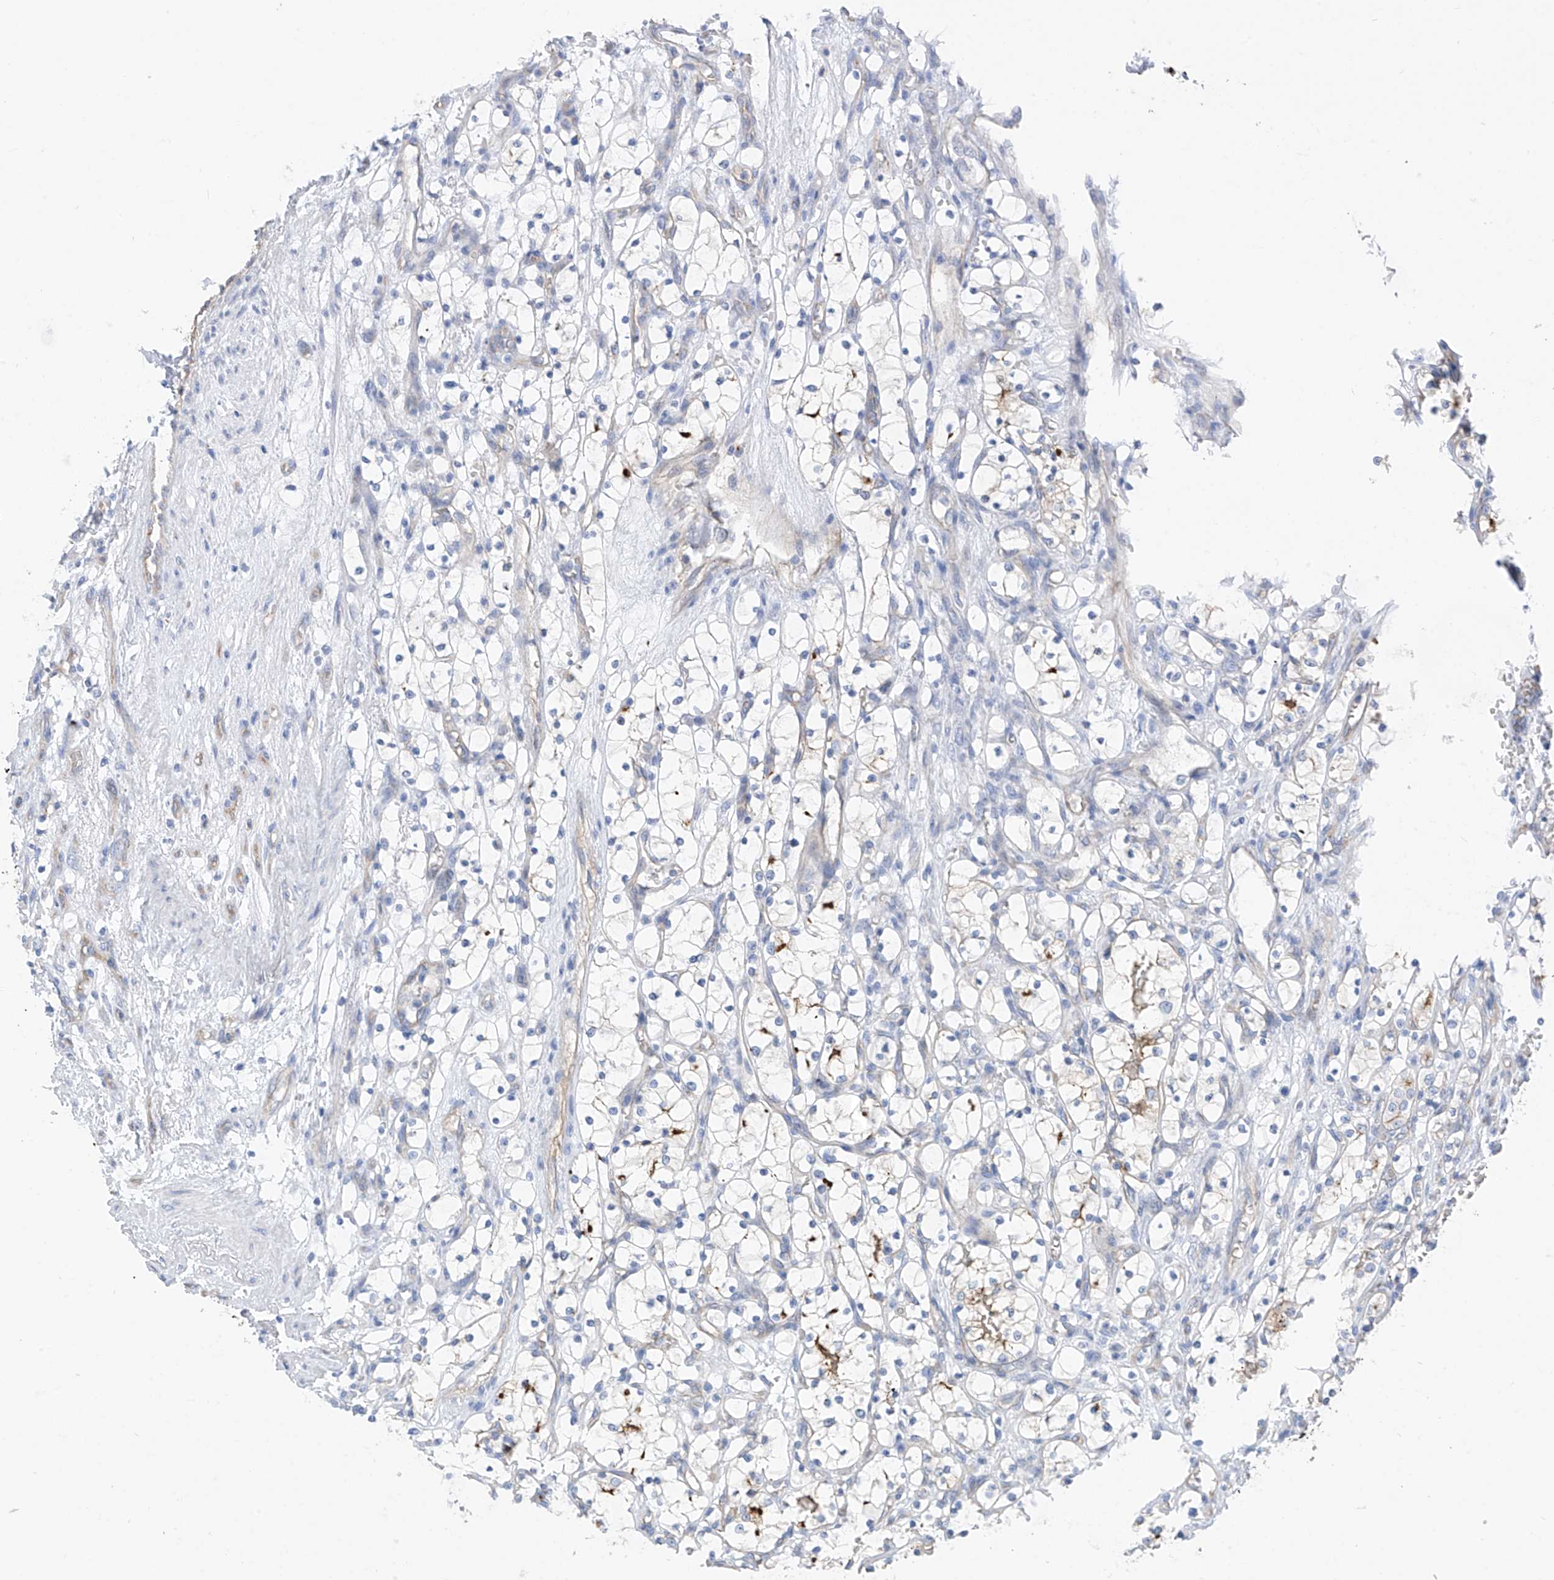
{"staining": {"intensity": "negative", "quantity": "none", "location": "none"}, "tissue": "renal cancer", "cell_type": "Tumor cells", "image_type": "cancer", "snomed": [{"axis": "morphology", "description": "Adenocarcinoma, NOS"}, {"axis": "topography", "description": "Kidney"}], "caption": "Human renal cancer stained for a protein using immunohistochemistry (IHC) exhibits no staining in tumor cells.", "gene": "ITGA9", "patient": {"sex": "female", "age": 69}}